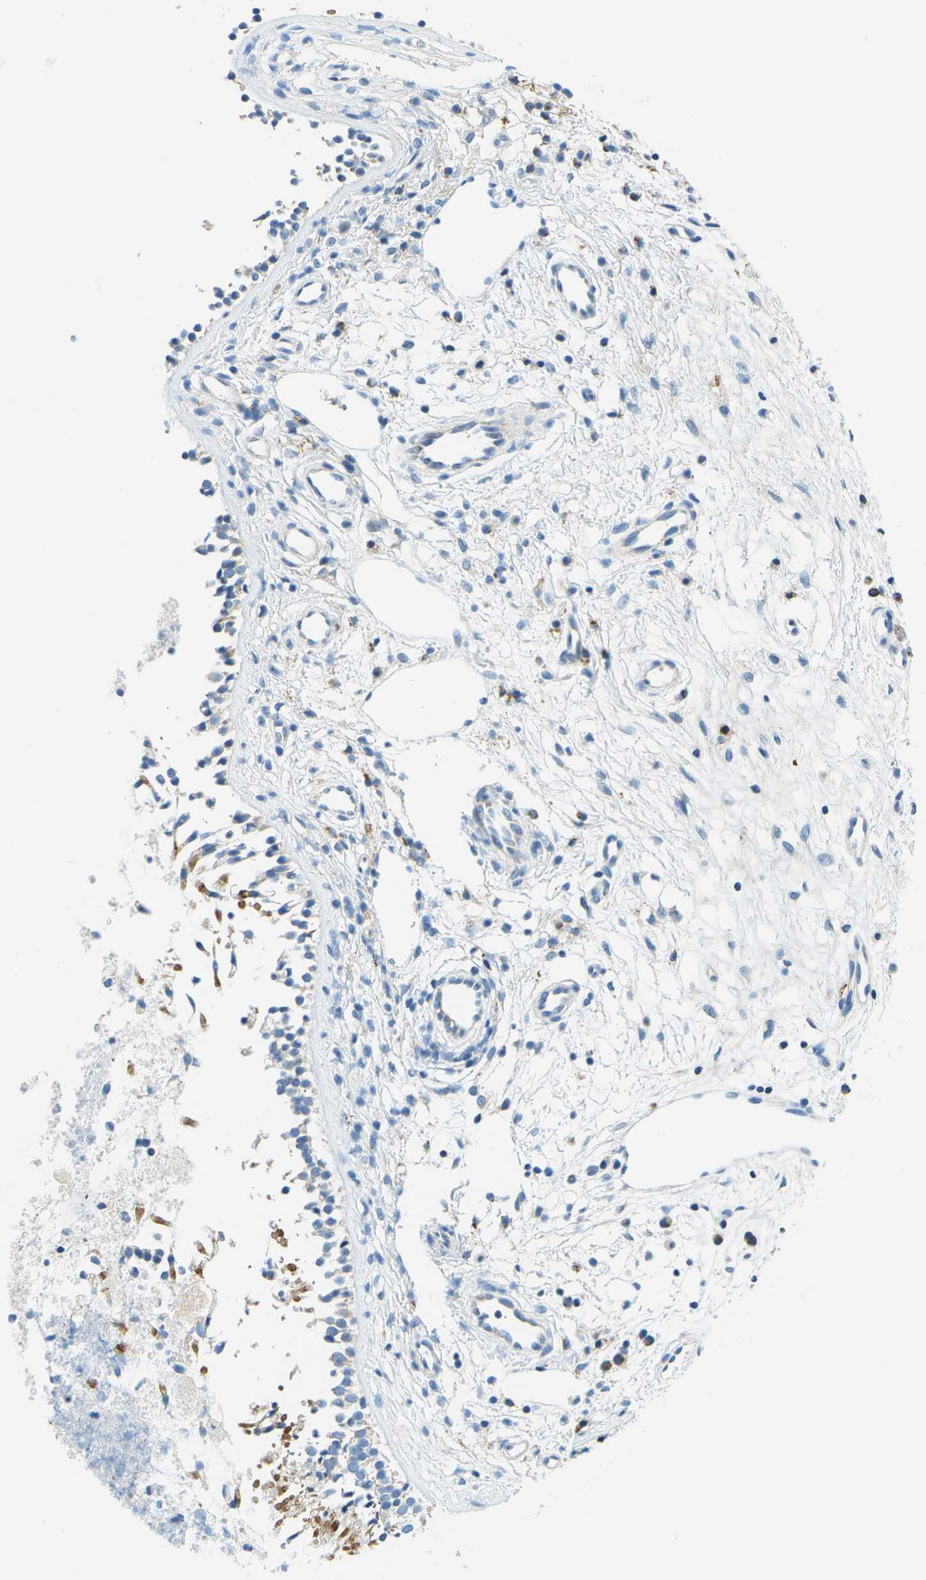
{"staining": {"intensity": "weak", "quantity": ">75%", "location": "cytoplasmic/membranous"}, "tissue": "nasopharynx", "cell_type": "Respiratory epithelial cells", "image_type": "normal", "snomed": [{"axis": "morphology", "description": "Normal tissue, NOS"}, {"axis": "topography", "description": "Nasopharynx"}], "caption": "Immunohistochemistry of unremarkable human nasopharynx exhibits low levels of weak cytoplasmic/membranous positivity in approximately >75% of respiratory epithelial cells. Nuclei are stained in blue.", "gene": "PTGIS", "patient": {"sex": "male", "age": 21}}